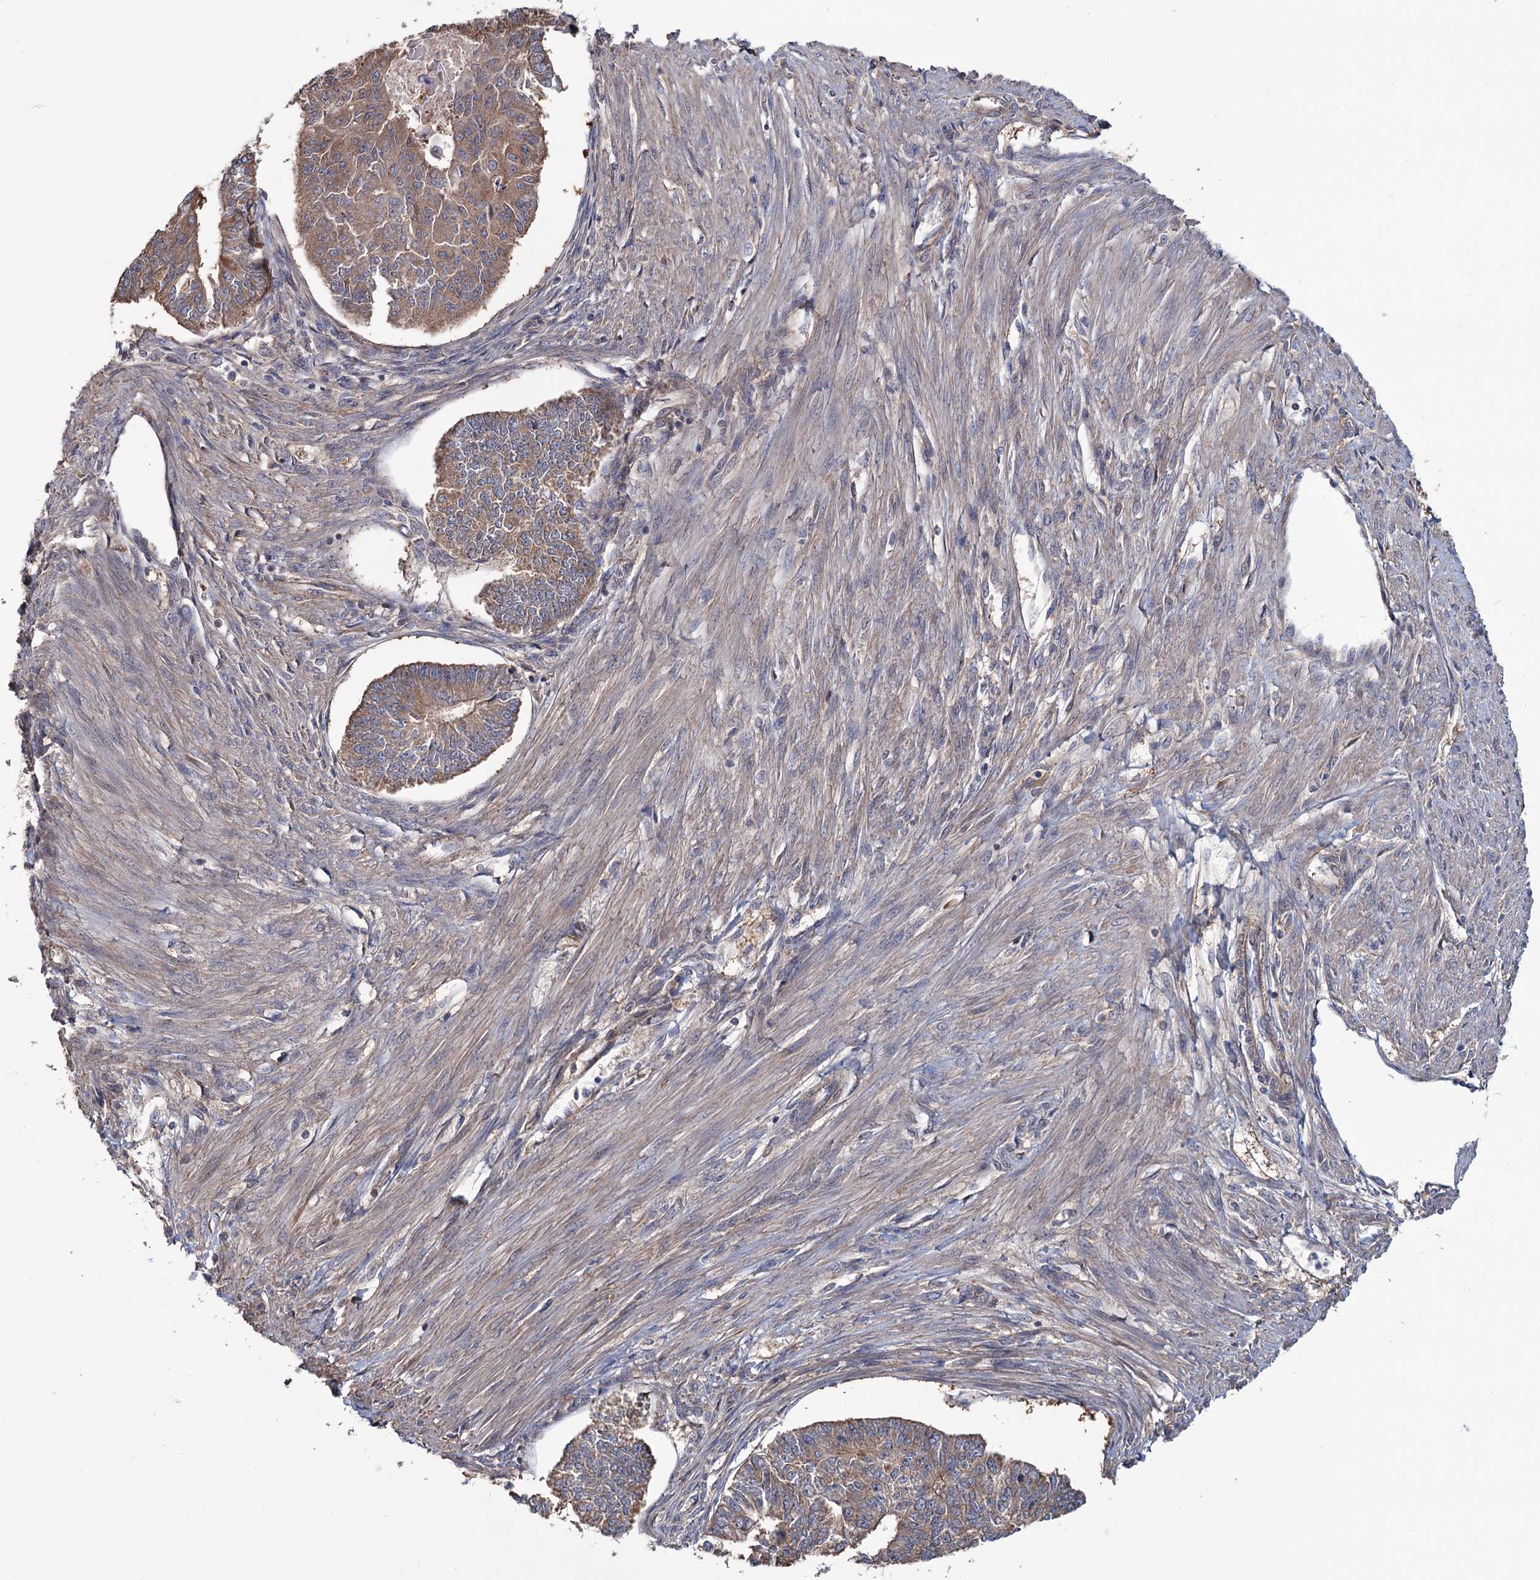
{"staining": {"intensity": "moderate", "quantity": ">75%", "location": "cytoplasmic/membranous"}, "tissue": "endometrial cancer", "cell_type": "Tumor cells", "image_type": "cancer", "snomed": [{"axis": "morphology", "description": "Adenocarcinoma, NOS"}, {"axis": "topography", "description": "Endometrium"}], "caption": "Adenocarcinoma (endometrial) stained with immunohistochemistry (IHC) displays moderate cytoplasmic/membranous expression in approximately >75% of tumor cells.", "gene": "MTRR", "patient": {"sex": "female", "age": 32}}